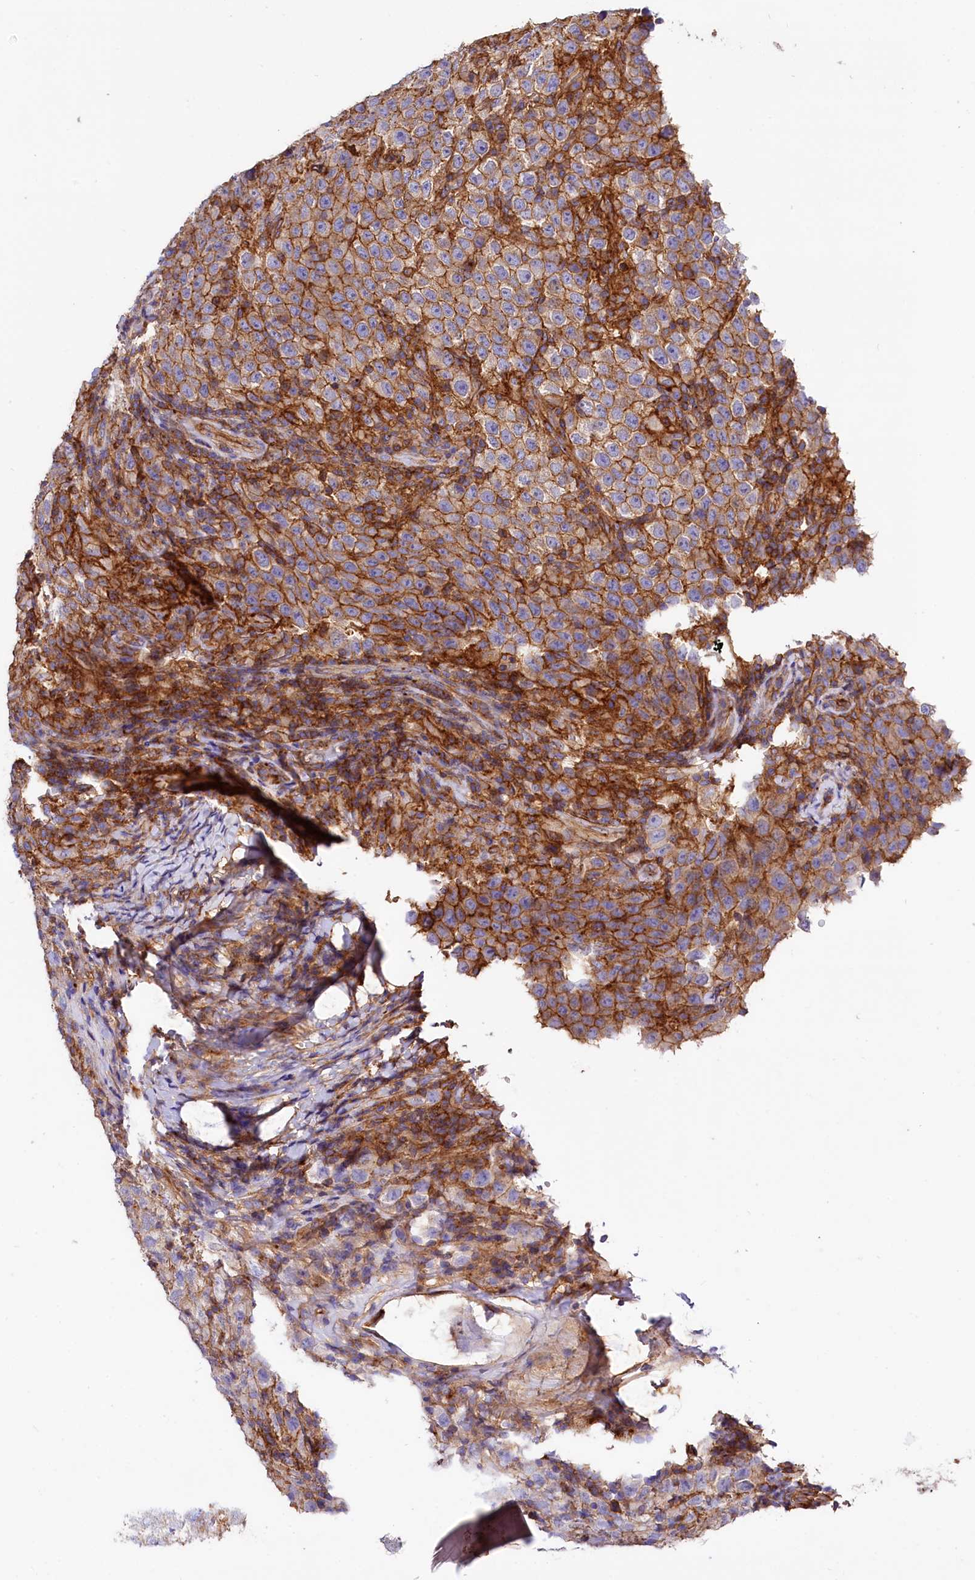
{"staining": {"intensity": "moderate", "quantity": ">75%", "location": "cytoplasmic/membranous"}, "tissue": "testis cancer", "cell_type": "Tumor cells", "image_type": "cancer", "snomed": [{"axis": "morphology", "description": "Normal tissue, NOS"}, {"axis": "morphology", "description": "Urothelial carcinoma, High grade"}, {"axis": "morphology", "description": "Seminoma, NOS"}, {"axis": "morphology", "description": "Carcinoma, Embryonal, NOS"}, {"axis": "topography", "description": "Urinary bladder"}, {"axis": "topography", "description": "Testis"}], "caption": "DAB (3,3'-diaminobenzidine) immunohistochemical staining of high-grade urothelial carcinoma (testis) demonstrates moderate cytoplasmic/membranous protein expression in approximately >75% of tumor cells.", "gene": "ANO6", "patient": {"sex": "male", "age": 41}}